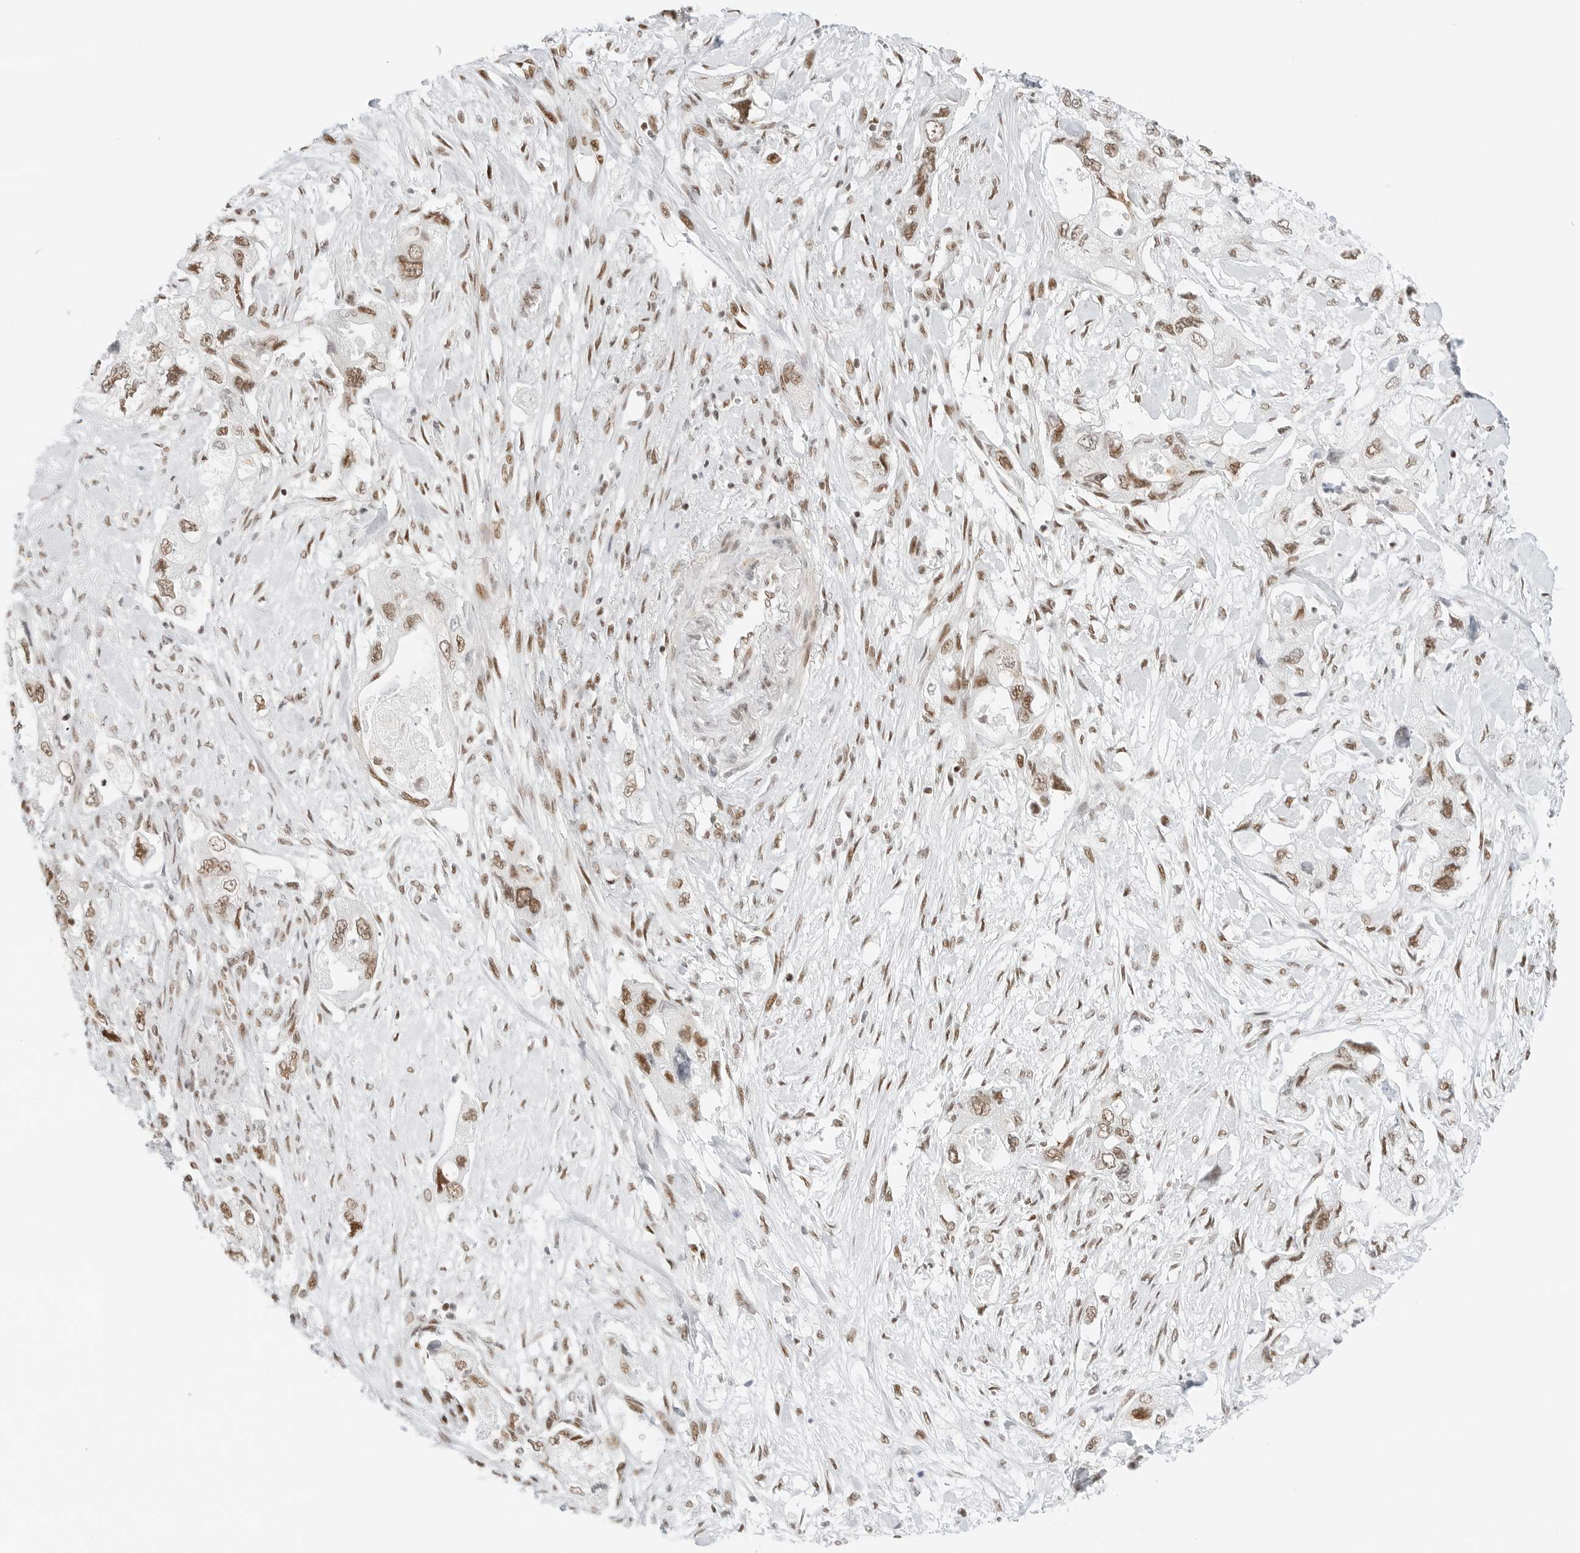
{"staining": {"intensity": "moderate", "quantity": ">75%", "location": "nuclear"}, "tissue": "pancreatic cancer", "cell_type": "Tumor cells", "image_type": "cancer", "snomed": [{"axis": "morphology", "description": "Adenocarcinoma, NOS"}, {"axis": "topography", "description": "Pancreas"}], "caption": "Tumor cells exhibit medium levels of moderate nuclear expression in approximately >75% of cells in human pancreatic cancer. The protein is shown in brown color, while the nuclei are stained blue.", "gene": "CRTC2", "patient": {"sex": "female", "age": 73}}